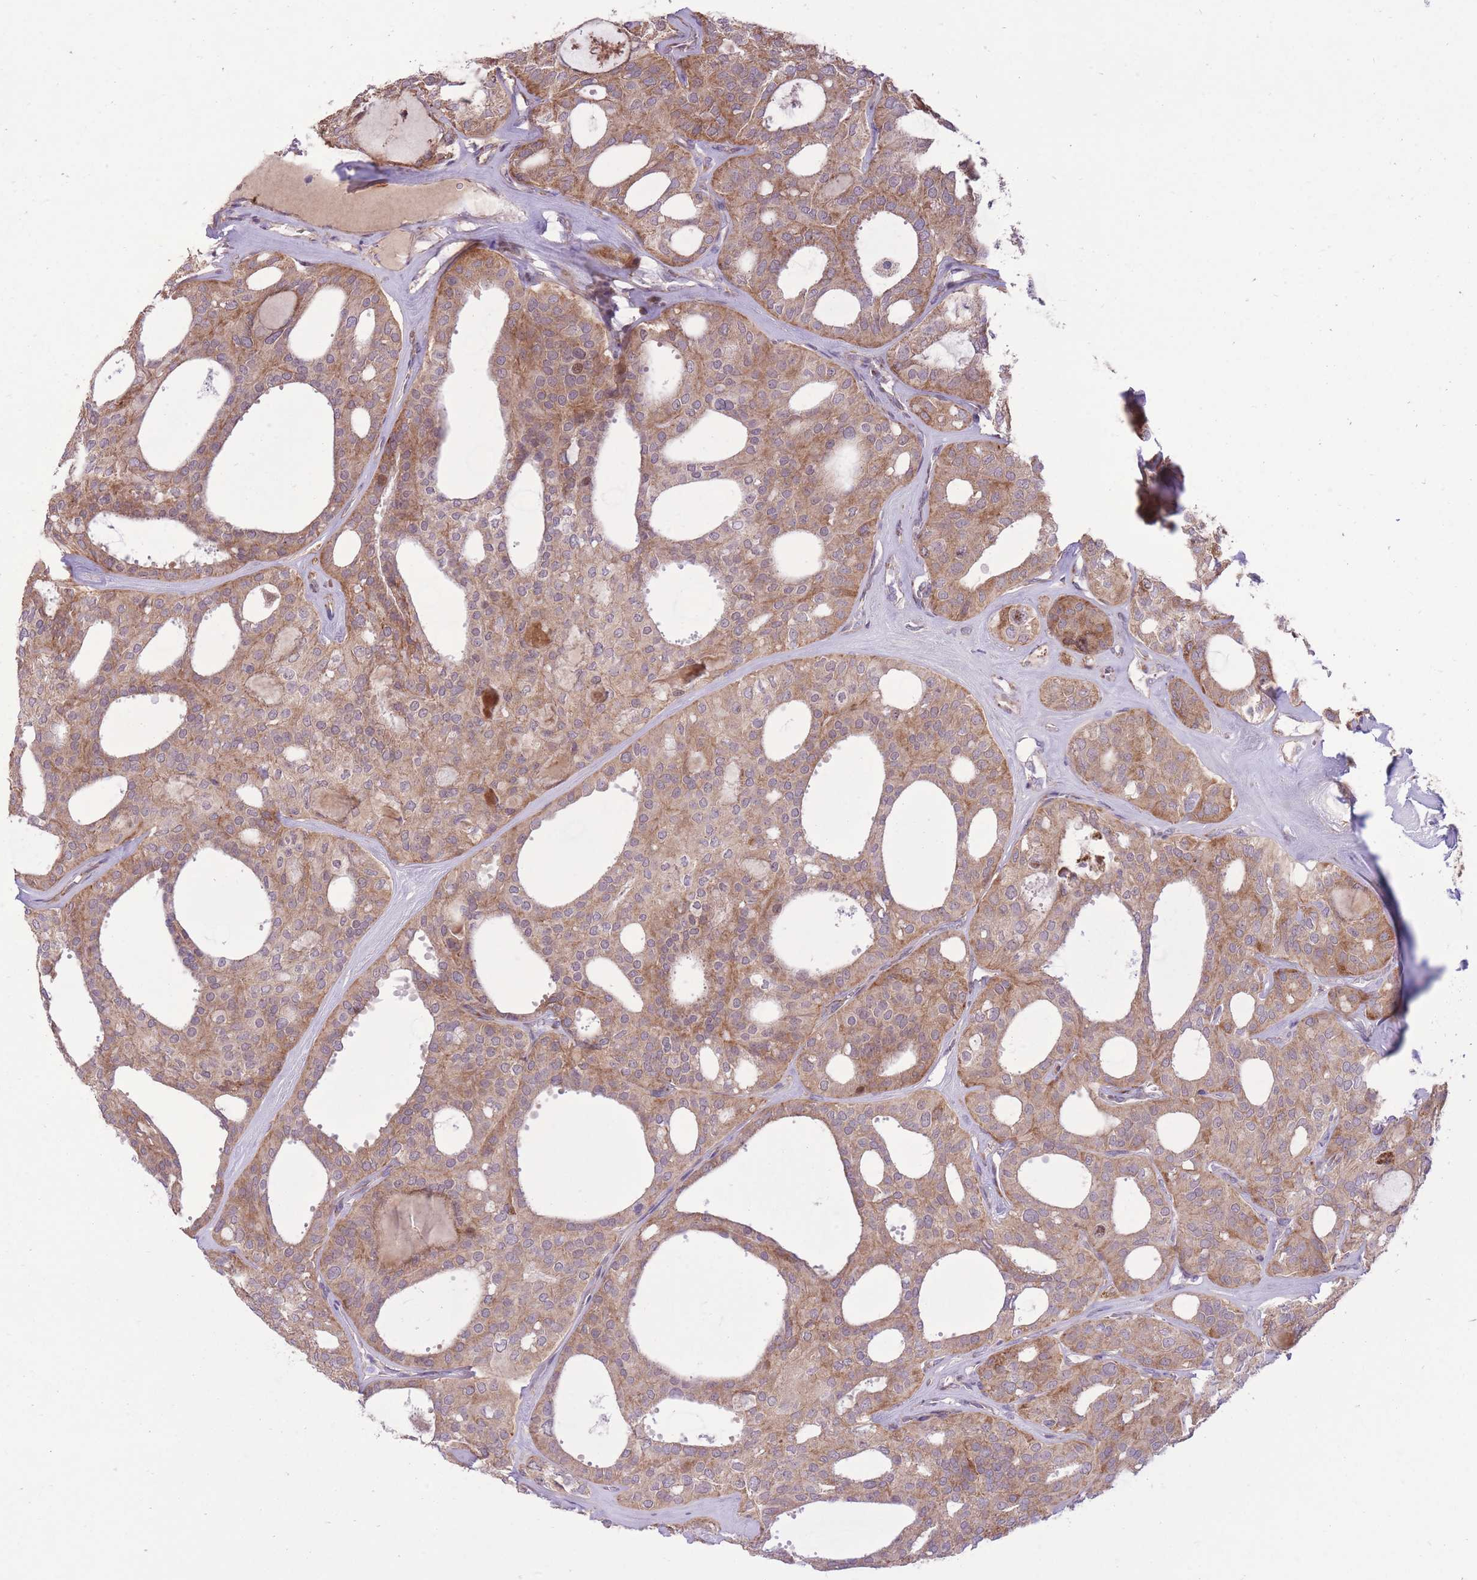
{"staining": {"intensity": "moderate", "quantity": ">75%", "location": "cytoplasmic/membranous"}, "tissue": "thyroid cancer", "cell_type": "Tumor cells", "image_type": "cancer", "snomed": [{"axis": "morphology", "description": "Follicular adenoma carcinoma, NOS"}, {"axis": "topography", "description": "Thyroid gland"}], "caption": "Thyroid cancer was stained to show a protein in brown. There is medium levels of moderate cytoplasmic/membranous expression in about >75% of tumor cells. (IHC, brightfield microscopy, high magnification).", "gene": "SLC4A4", "patient": {"sex": "male", "age": 75}}